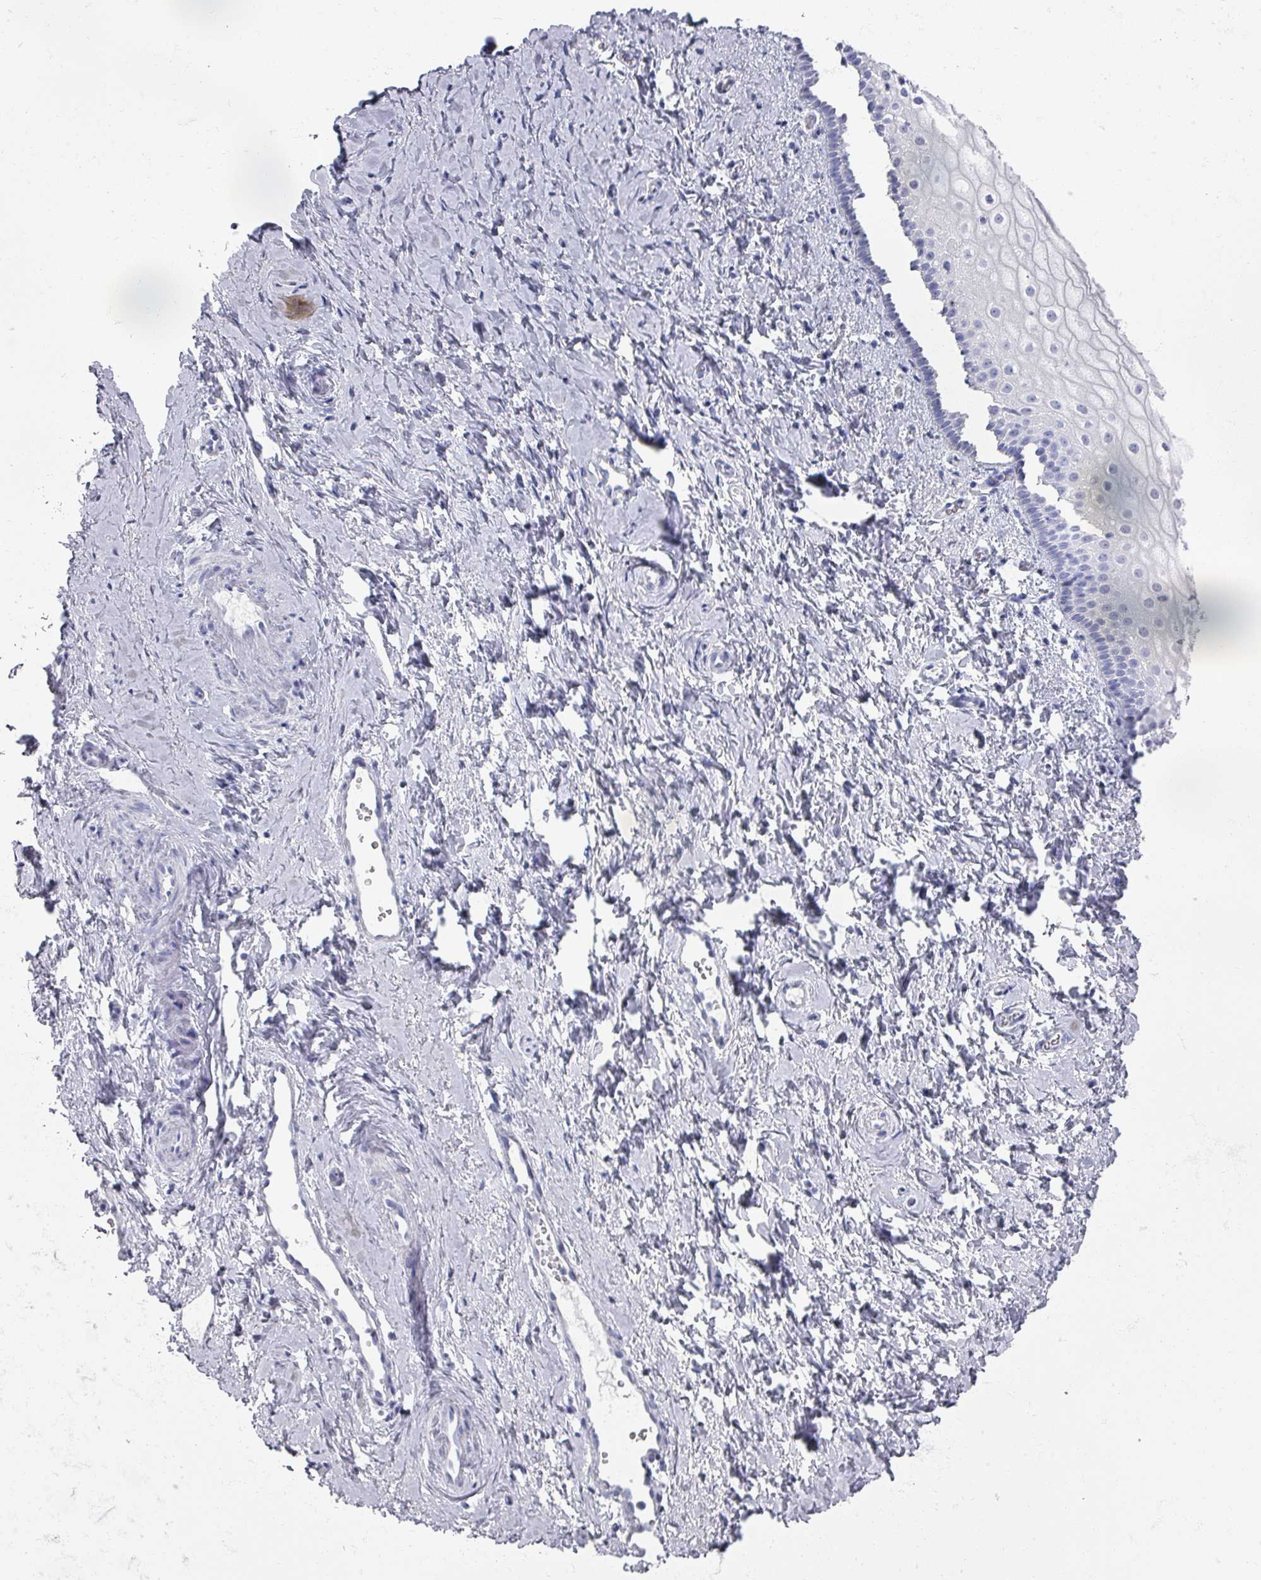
{"staining": {"intensity": "negative", "quantity": "none", "location": "none"}, "tissue": "vagina", "cell_type": "Squamous epithelial cells", "image_type": "normal", "snomed": [{"axis": "morphology", "description": "Normal tissue, NOS"}, {"axis": "topography", "description": "Vagina"}], "caption": "A high-resolution photomicrograph shows immunohistochemistry staining of unremarkable vagina, which shows no significant staining in squamous epithelial cells.", "gene": "OMG", "patient": {"sex": "female", "age": 56}}